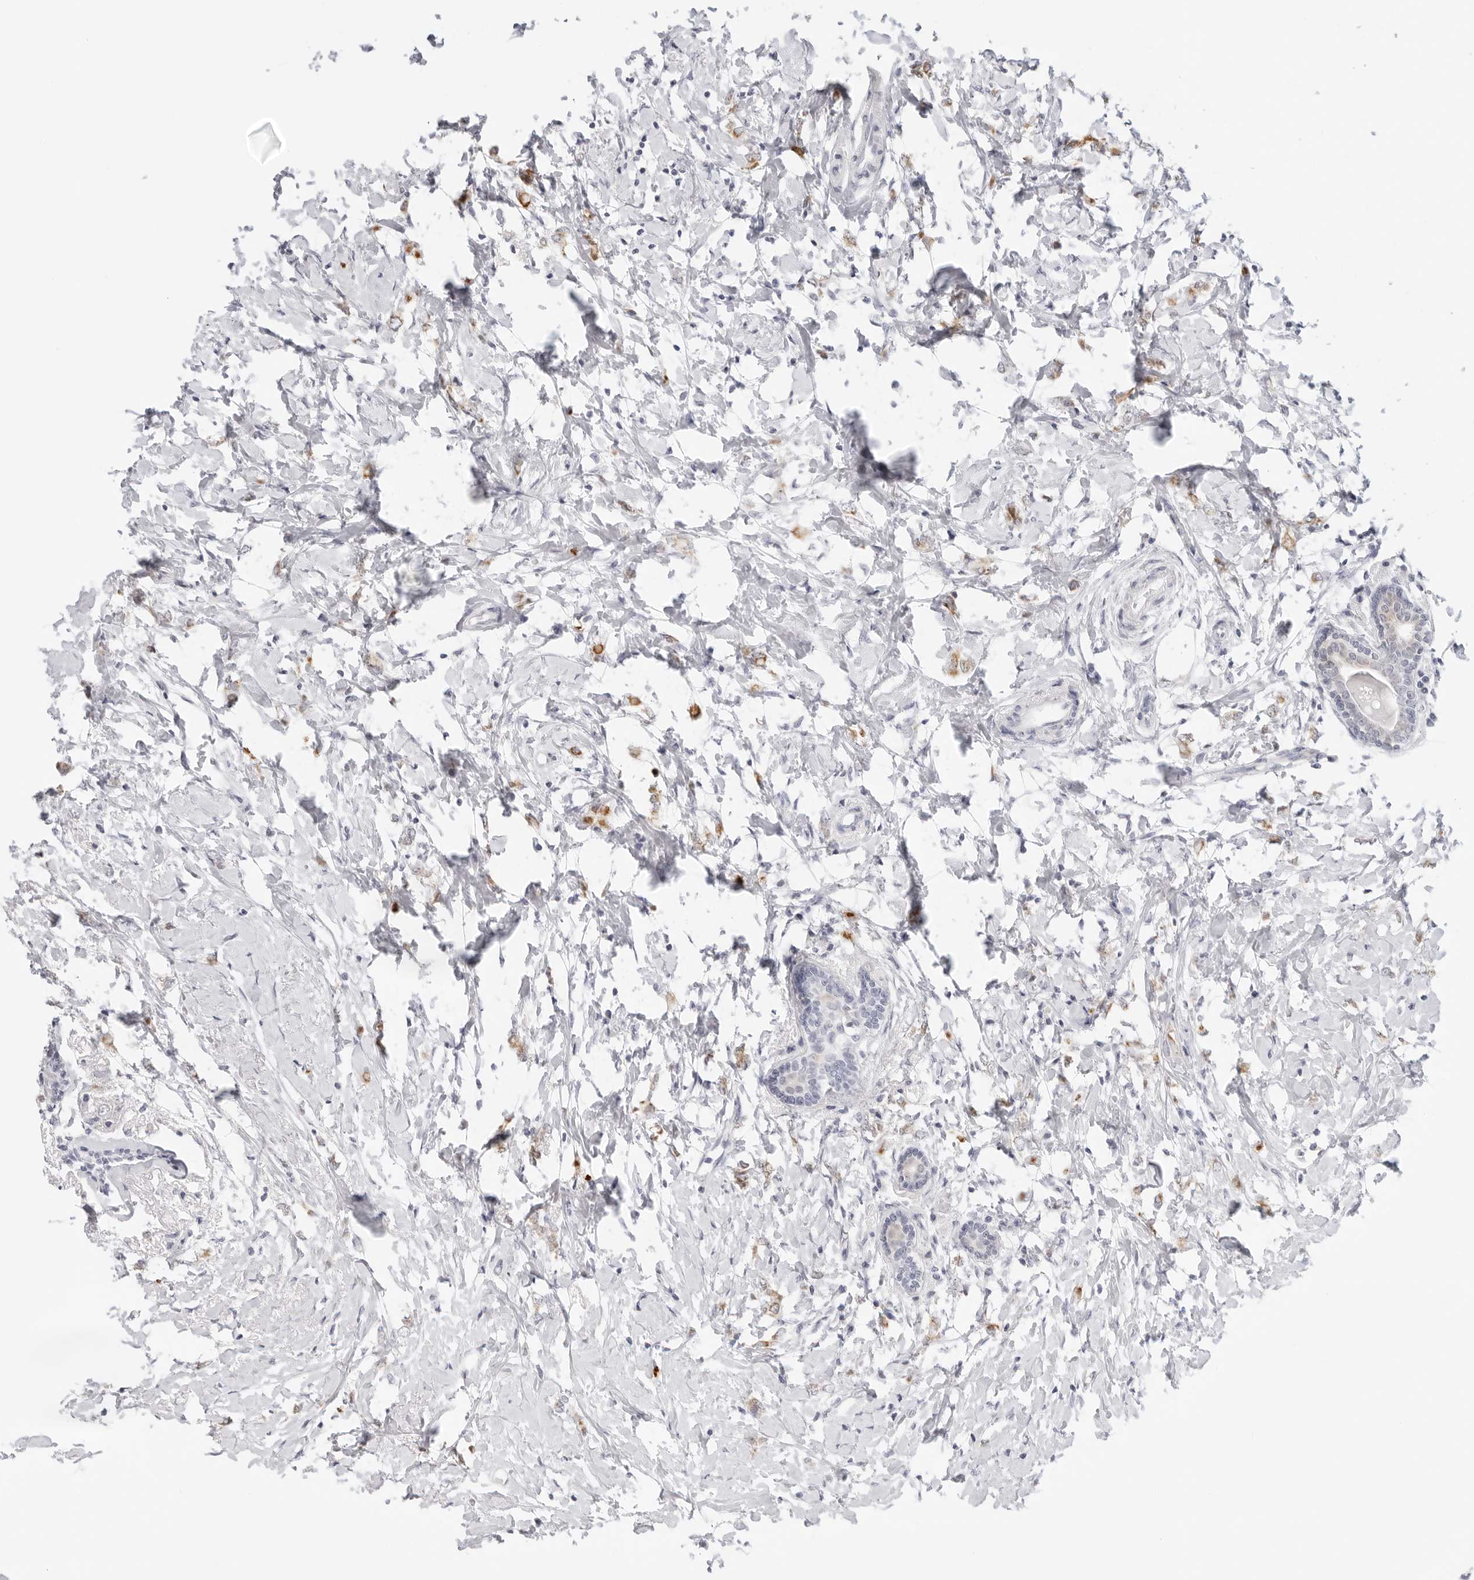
{"staining": {"intensity": "moderate", "quantity": ">75%", "location": "cytoplasmic/membranous"}, "tissue": "breast cancer", "cell_type": "Tumor cells", "image_type": "cancer", "snomed": [{"axis": "morphology", "description": "Normal tissue, NOS"}, {"axis": "morphology", "description": "Lobular carcinoma"}, {"axis": "topography", "description": "Breast"}], "caption": "The image reveals immunohistochemical staining of lobular carcinoma (breast). There is moderate cytoplasmic/membranous expression is appreciated in approximately >75% of tumor cells. Immunohistochemistry stains the protein in brown and the nuclei are stained blue.", "gene": "CIART", "patient": {"sex": "female", "age": 47}}